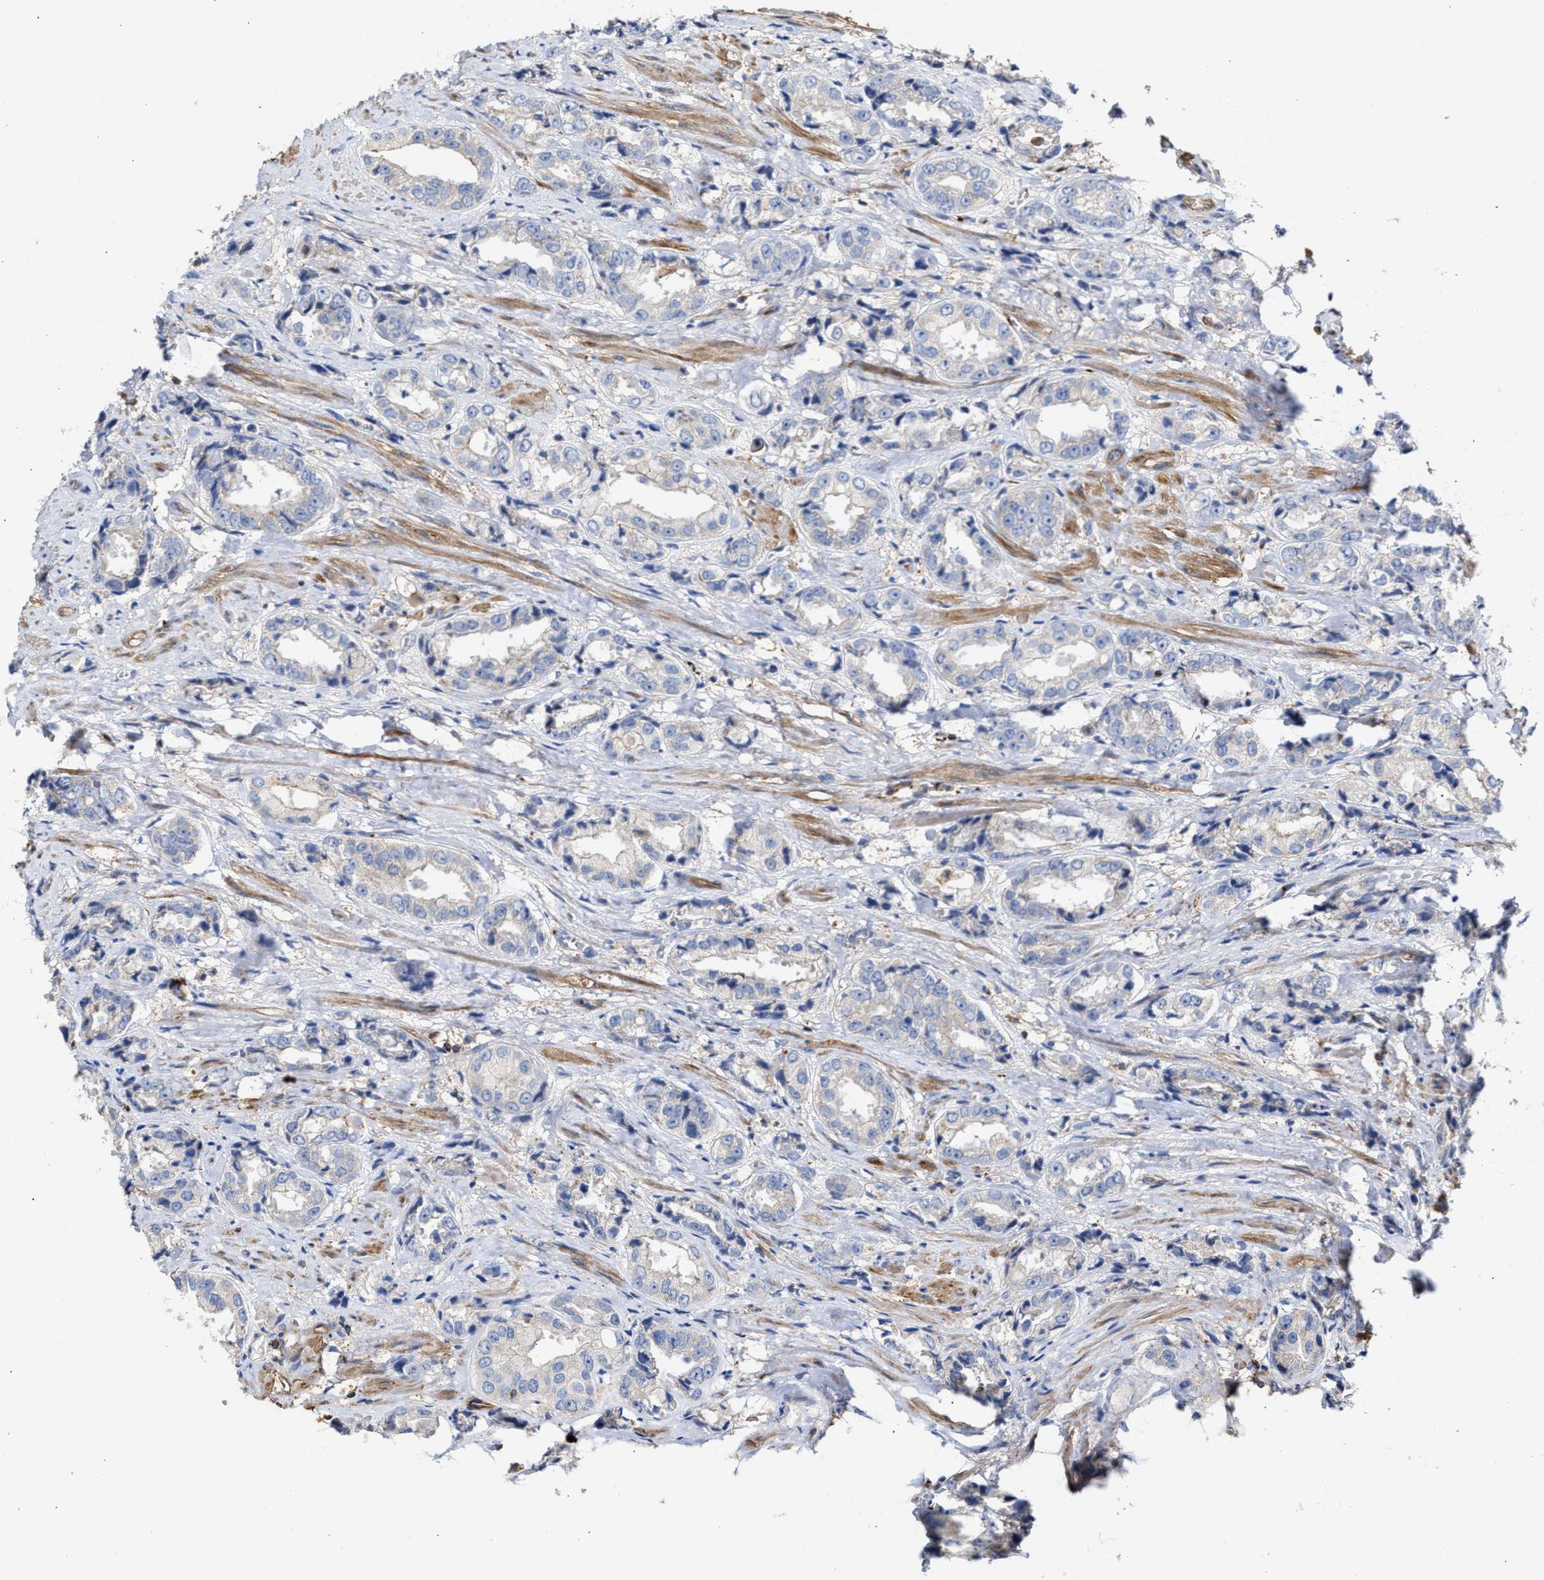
{"staining": {"intensity": "negative", "quantity": "none", "location": "none"}, "tissue": "prostate cancer", "cell_type": "Tumor cells", "image_type": "cancer", "snomed": [{"axis": "morphology", "description": "Adenocarcinoma, High grade"}, {"axis": "topography", "description": "Prostate"}], "caption": "Human high-grade adenocarcinoma (prostate) stained for a protein using immunohistochemistry exhibits no expression in tumor cells.", "gene": "HS3ST5", "patient": {"sex": "male", "age": 61}}